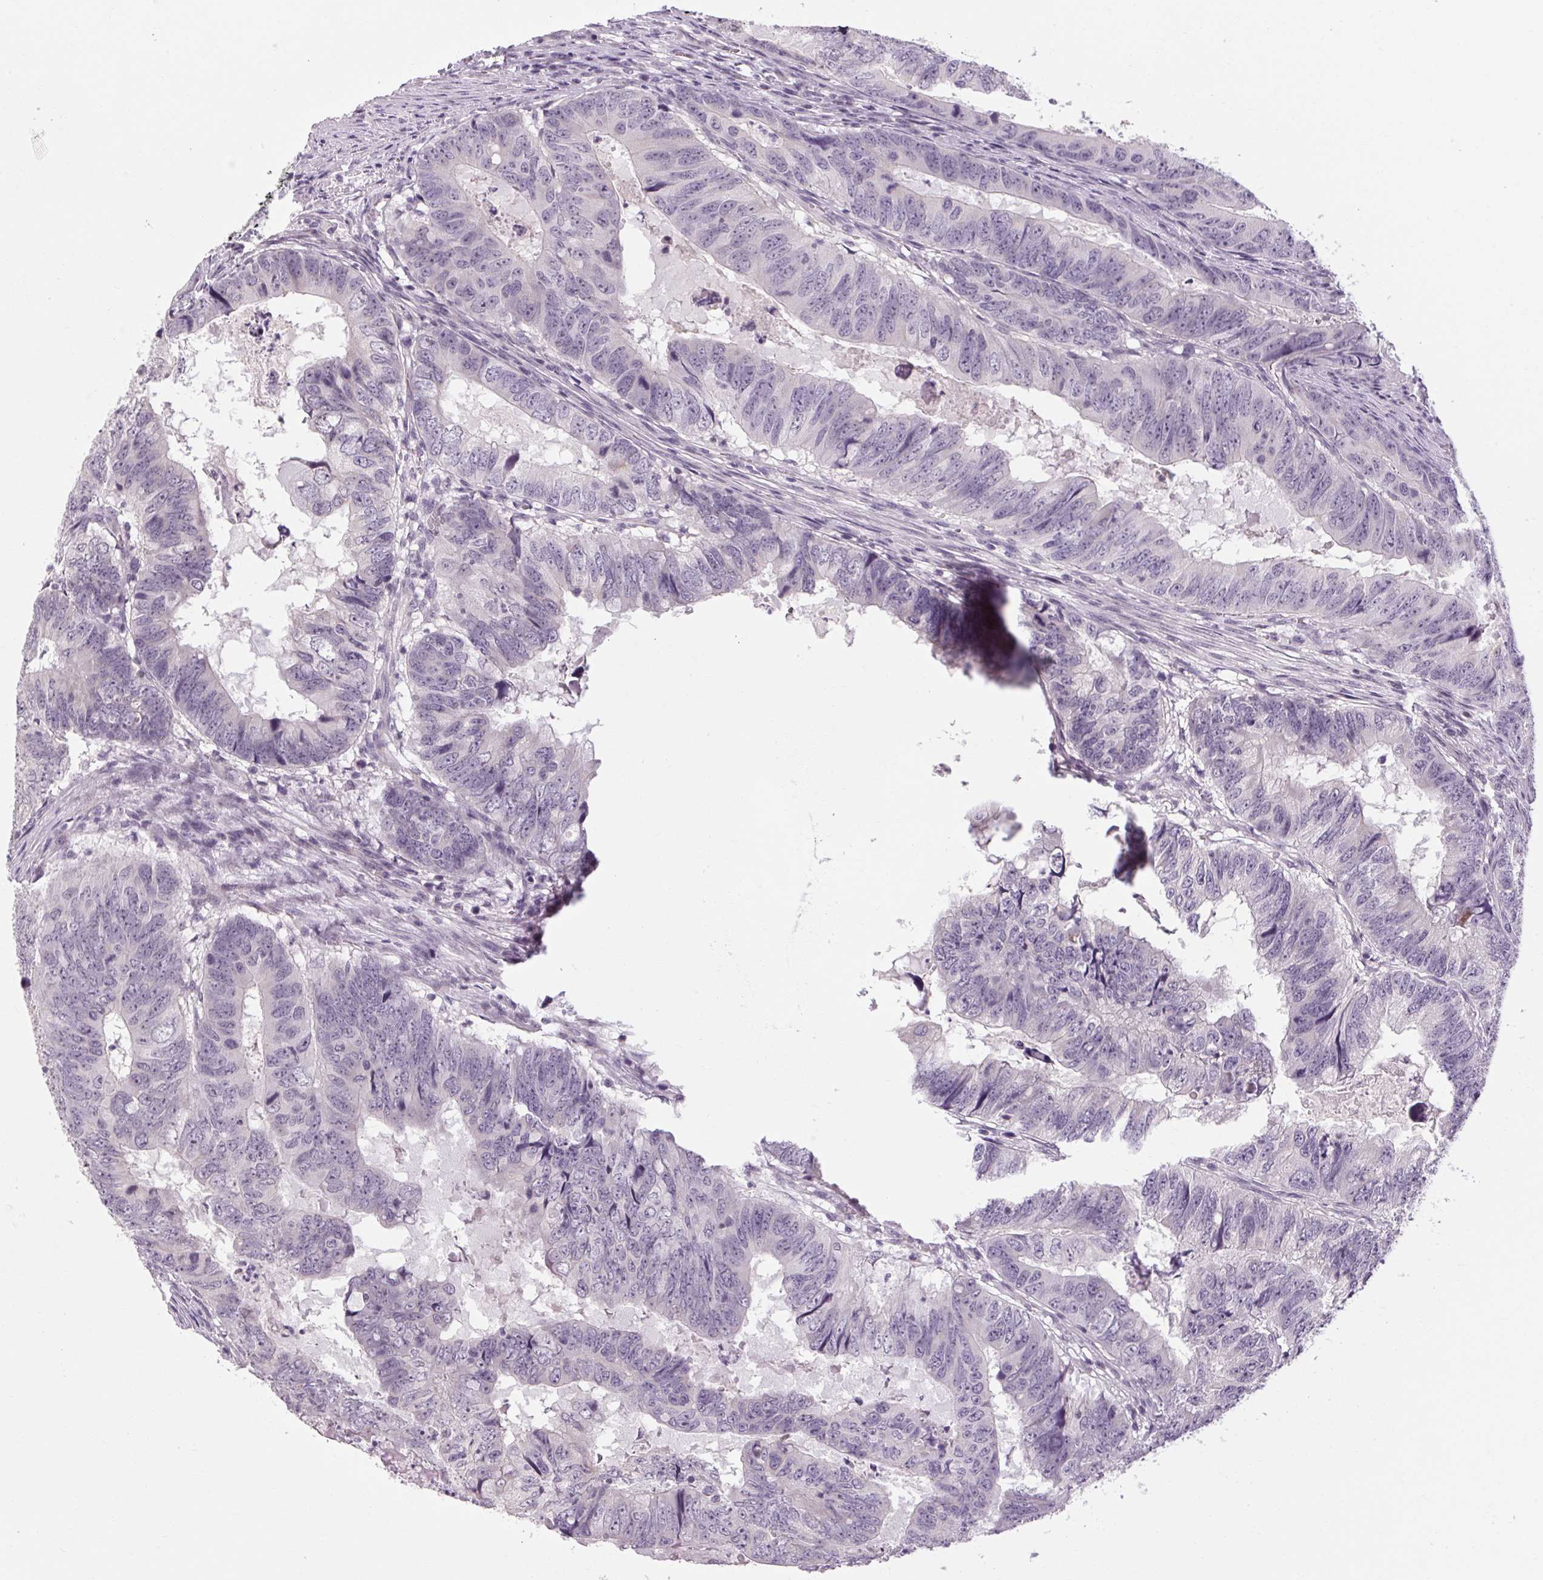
{"staining": {"intensity": "negative", "quantity": "none", "location": "none"}, "tissue": "colorectal cancer", "cell_type": "Tumor cells", "image_type": "cancer", "snomed": [{"axis": "morphology", "description": "Adenocarcinoma, NOS"}, {"axis": "topography", "description": "Colon"}], "caption": "The micrograph displays no staining of tumor cells in adenocarcinoma (colorectal).", "gene": "KLHL40", "patient": {"sex": "male", "age": 79}}